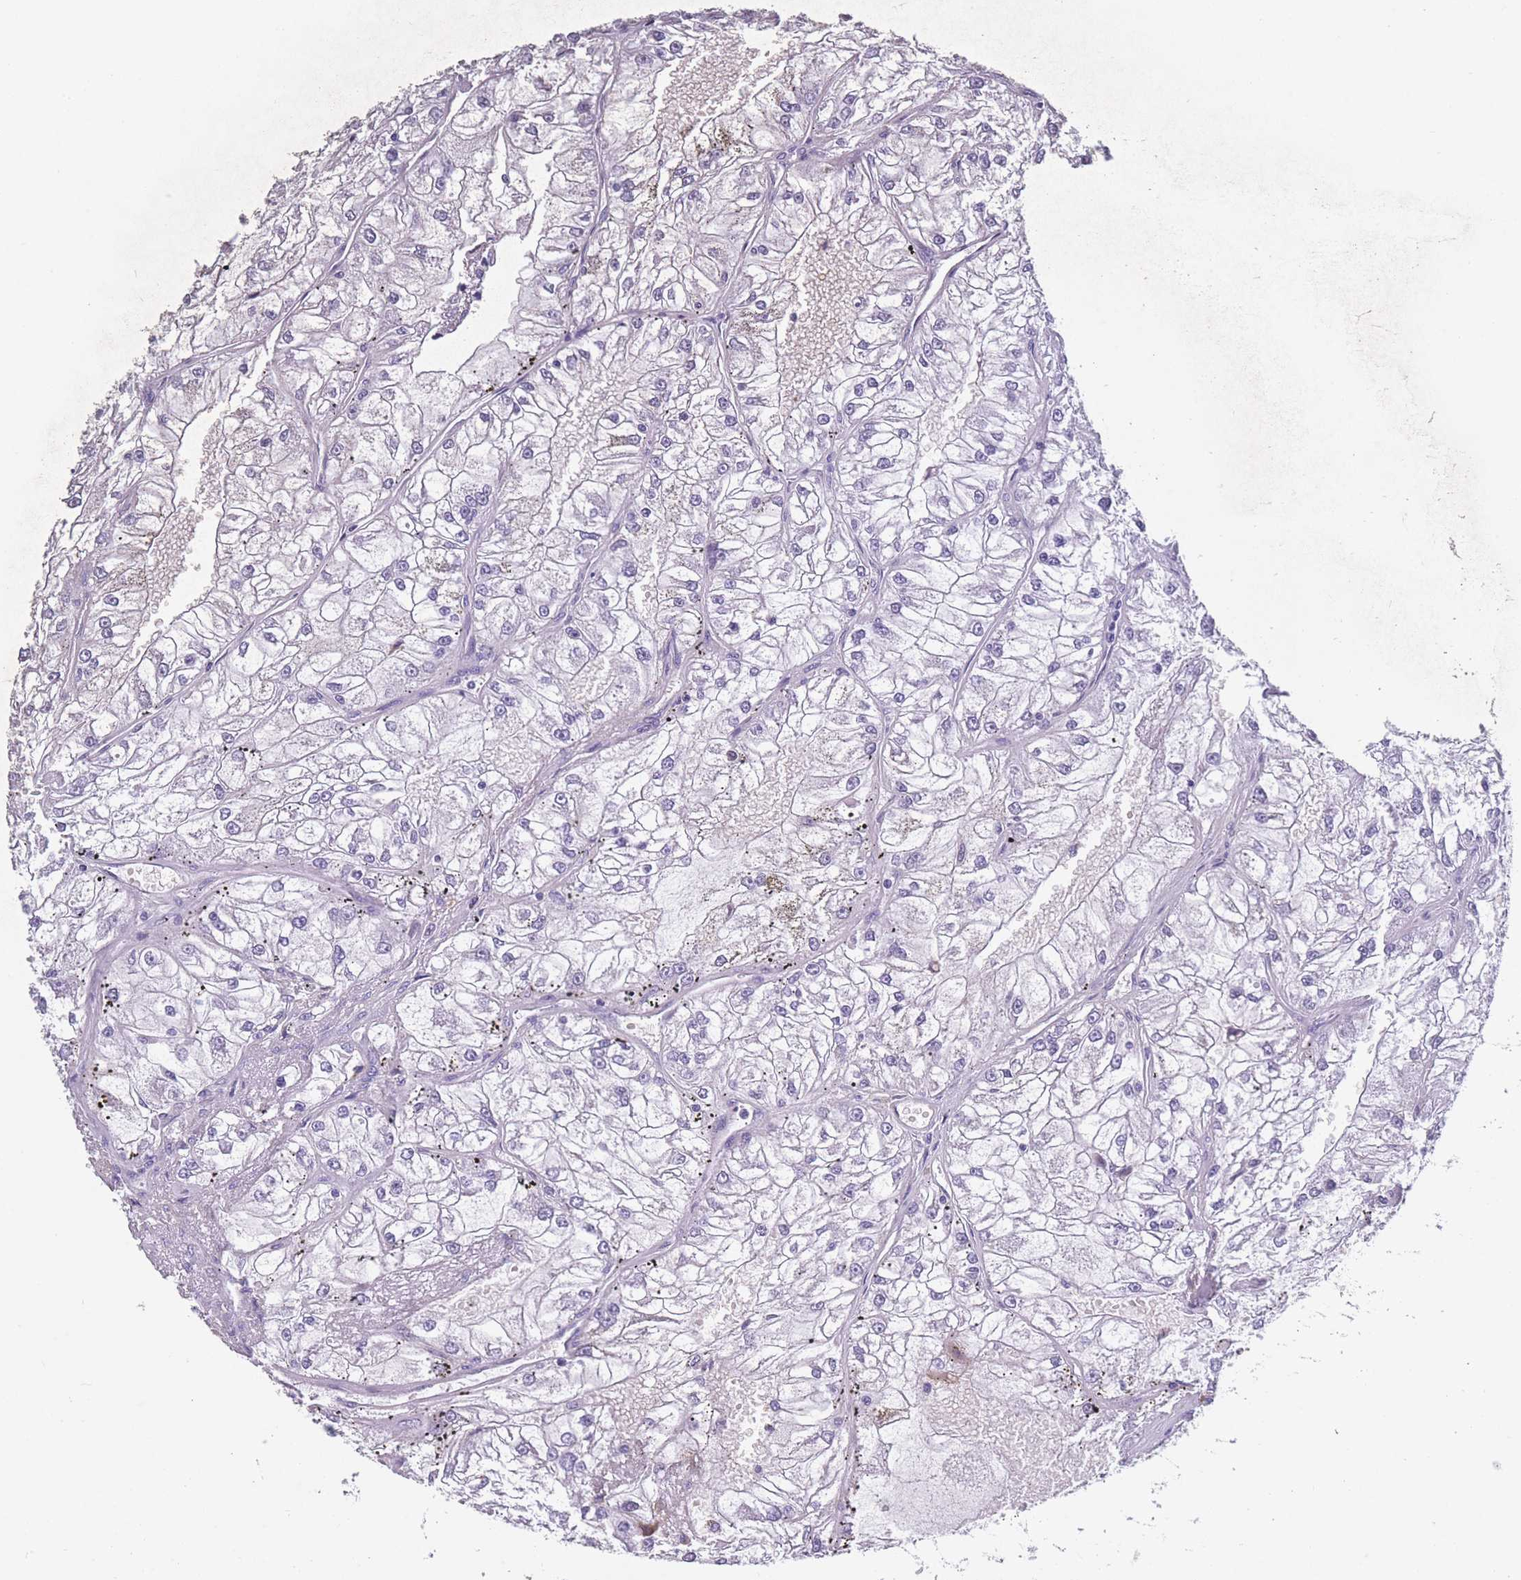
{"staining": {"intensity": "negative", "quantity": "none", "location": "none"}, "tissue": "renal cancer", "cell_type": "Tumor cells", "image_type": "cancer", "snomed": [{"axis": "morphology", "description": "Adenocarcinoma, NOS"}, {"axis": "topography", "description": "Kidney"}], "caption": "This is a micrograph of immunohistochemistry staining of renal cancer (adenocarcinoma), which shows no staining in tumor cells.", "gene": "OR4C5", "patient": {"sex": "female", "age": 72}}